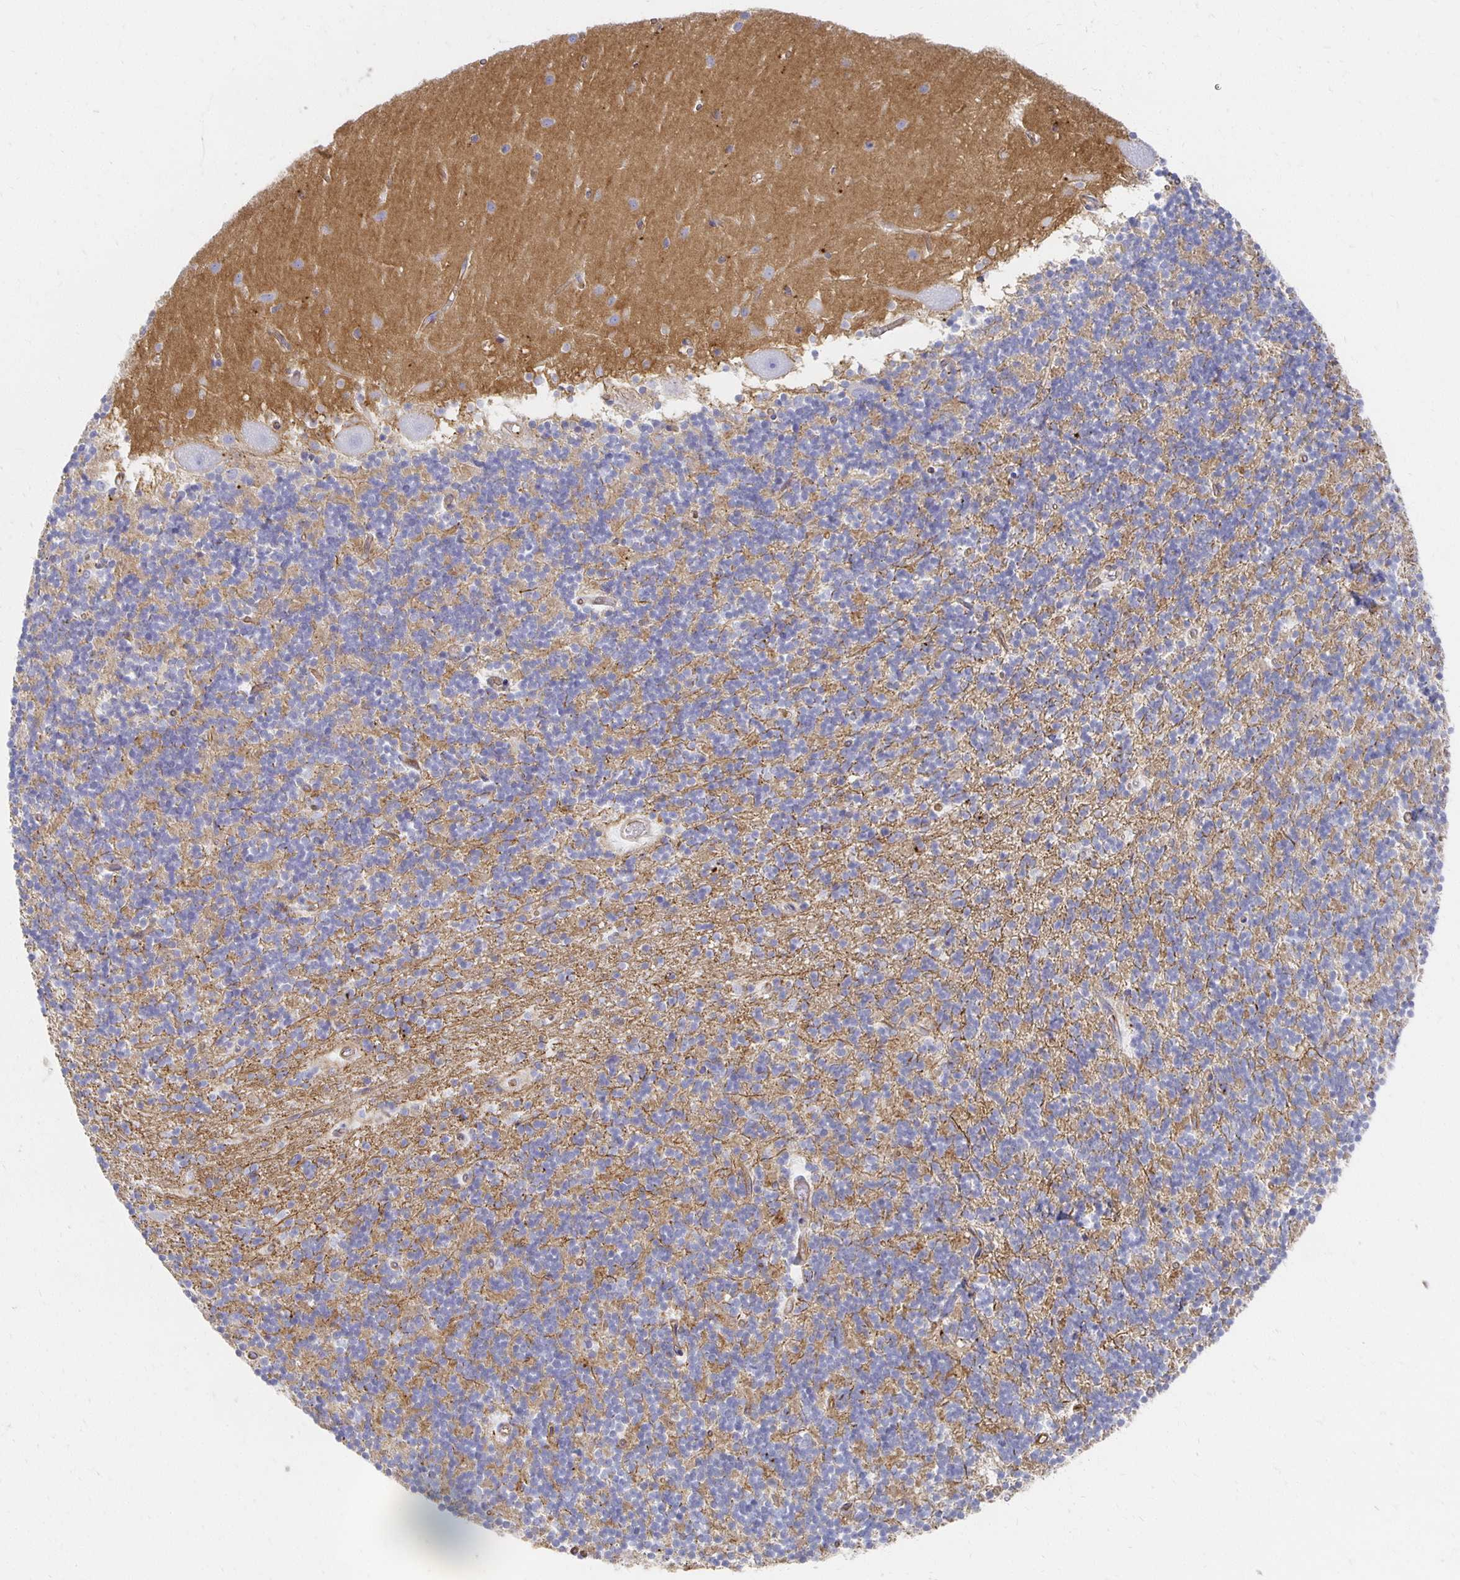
{"staining": {"intensity": "negative", "quantity": "none", "location": "none"}, "tissue": "cerebellum", "cell_type": "Cells in granular layer", "image_type": "normal", "snomed": [{"axis": "morphology", "description": "Normal tissue, NOS"}, {"axis": "topography", "description": "Cerebellum"}], "caption": "An immunohistochemistry (IHC) micrograph of benign cerebellum is shown. There is no staining in cells in granular layer of cerebellum. The staining is performed using DAB brown chromogen with nuclei counter-stained in using hematoxylin.", "gene": "TAAR1", "patient": {"sex": "male", "age": 54}}